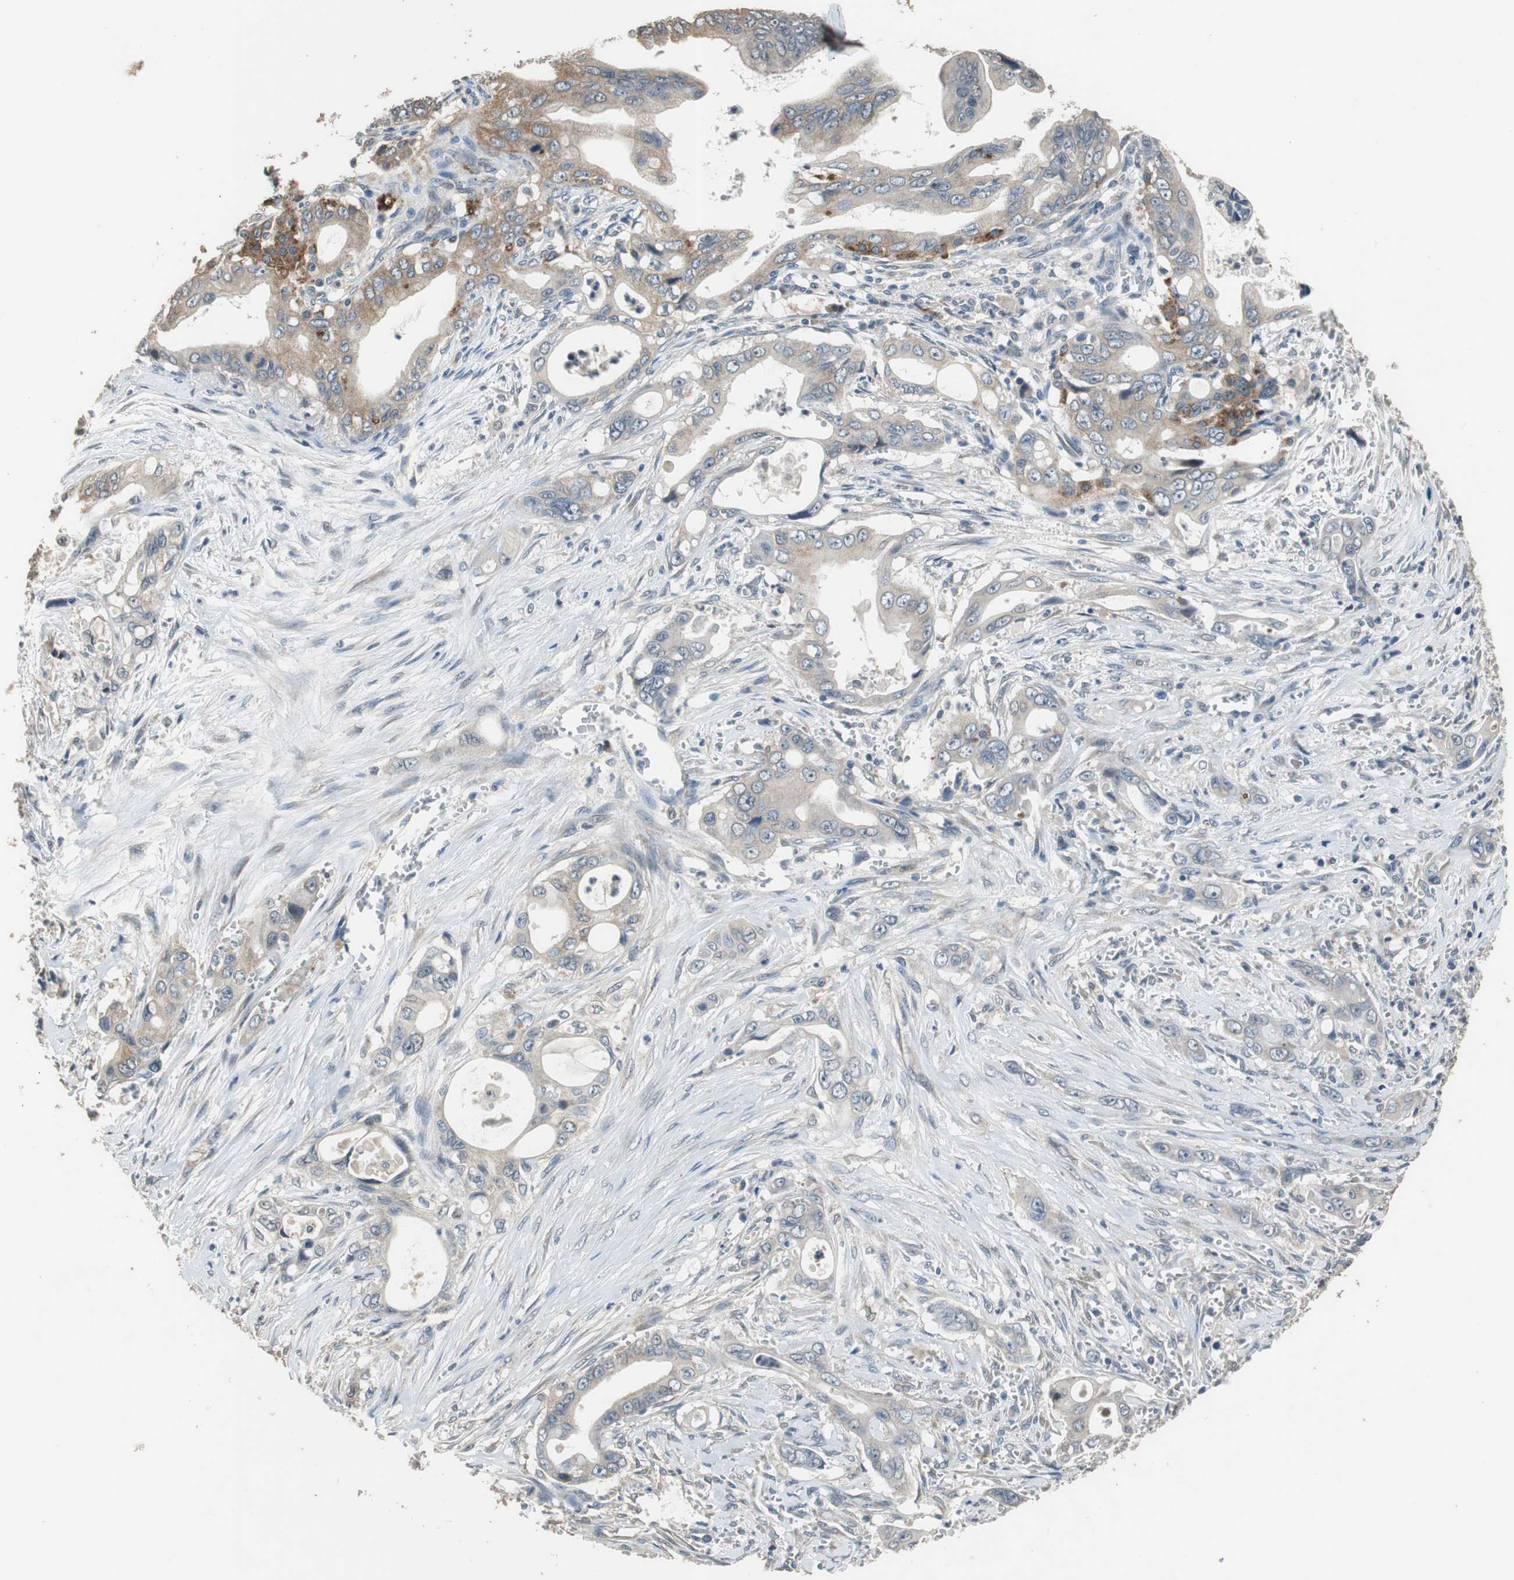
{"staining": {"intensity": "weak", "quantity": "25%-75%", "location": "cytoplasmic/membranous"}, "tissue": "pancreatic cancer", "cell_type": "Tumor cells", "image_type": "cancer", "snomed": [{"axis": "morphology", "description": "Adenocarcinoma, NOS"}, {"axis": "topography", "description": "Pancreas"}], "caption": "This micrograph displays immunohistochemistry staining of human pancreatic cancer, with low weak cytoplasmic/membranous expression in about 25%-75% of tumor cells.", "gene": "PI4KB", "patient": {"sex": "male", "age": 59}}